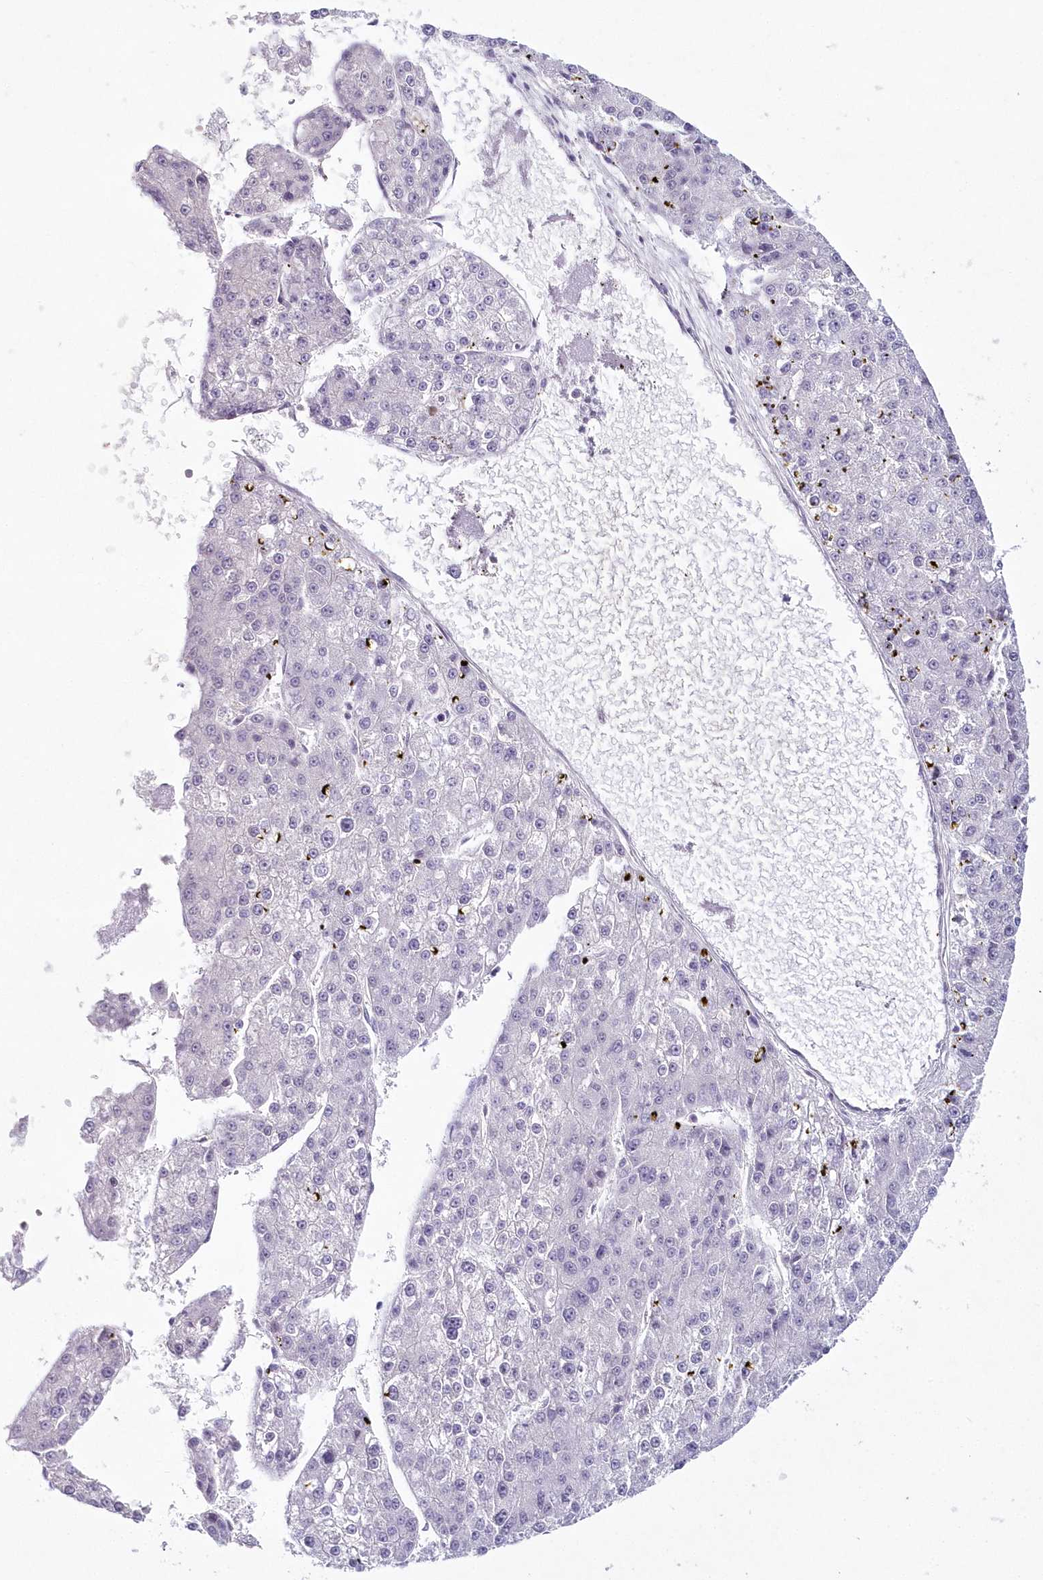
{"staining": {"intensity": "negative", "quantity": "none", "location": "none"}, "tissue": "liver cancer", "cell_type": "Tumor cells", "image_type": "cancer", "snomed": [{"axis": "morphology", "description": "Carcinoma, Hepatocellular, NOS"}, {"axis": "topography", "description": "Liver"}], "caption": "The photomicrograph reveals no staining of tumor cells in liver cancer.", "gene": "HYCC2", "patient": {"sex": "female", "age": 73}}